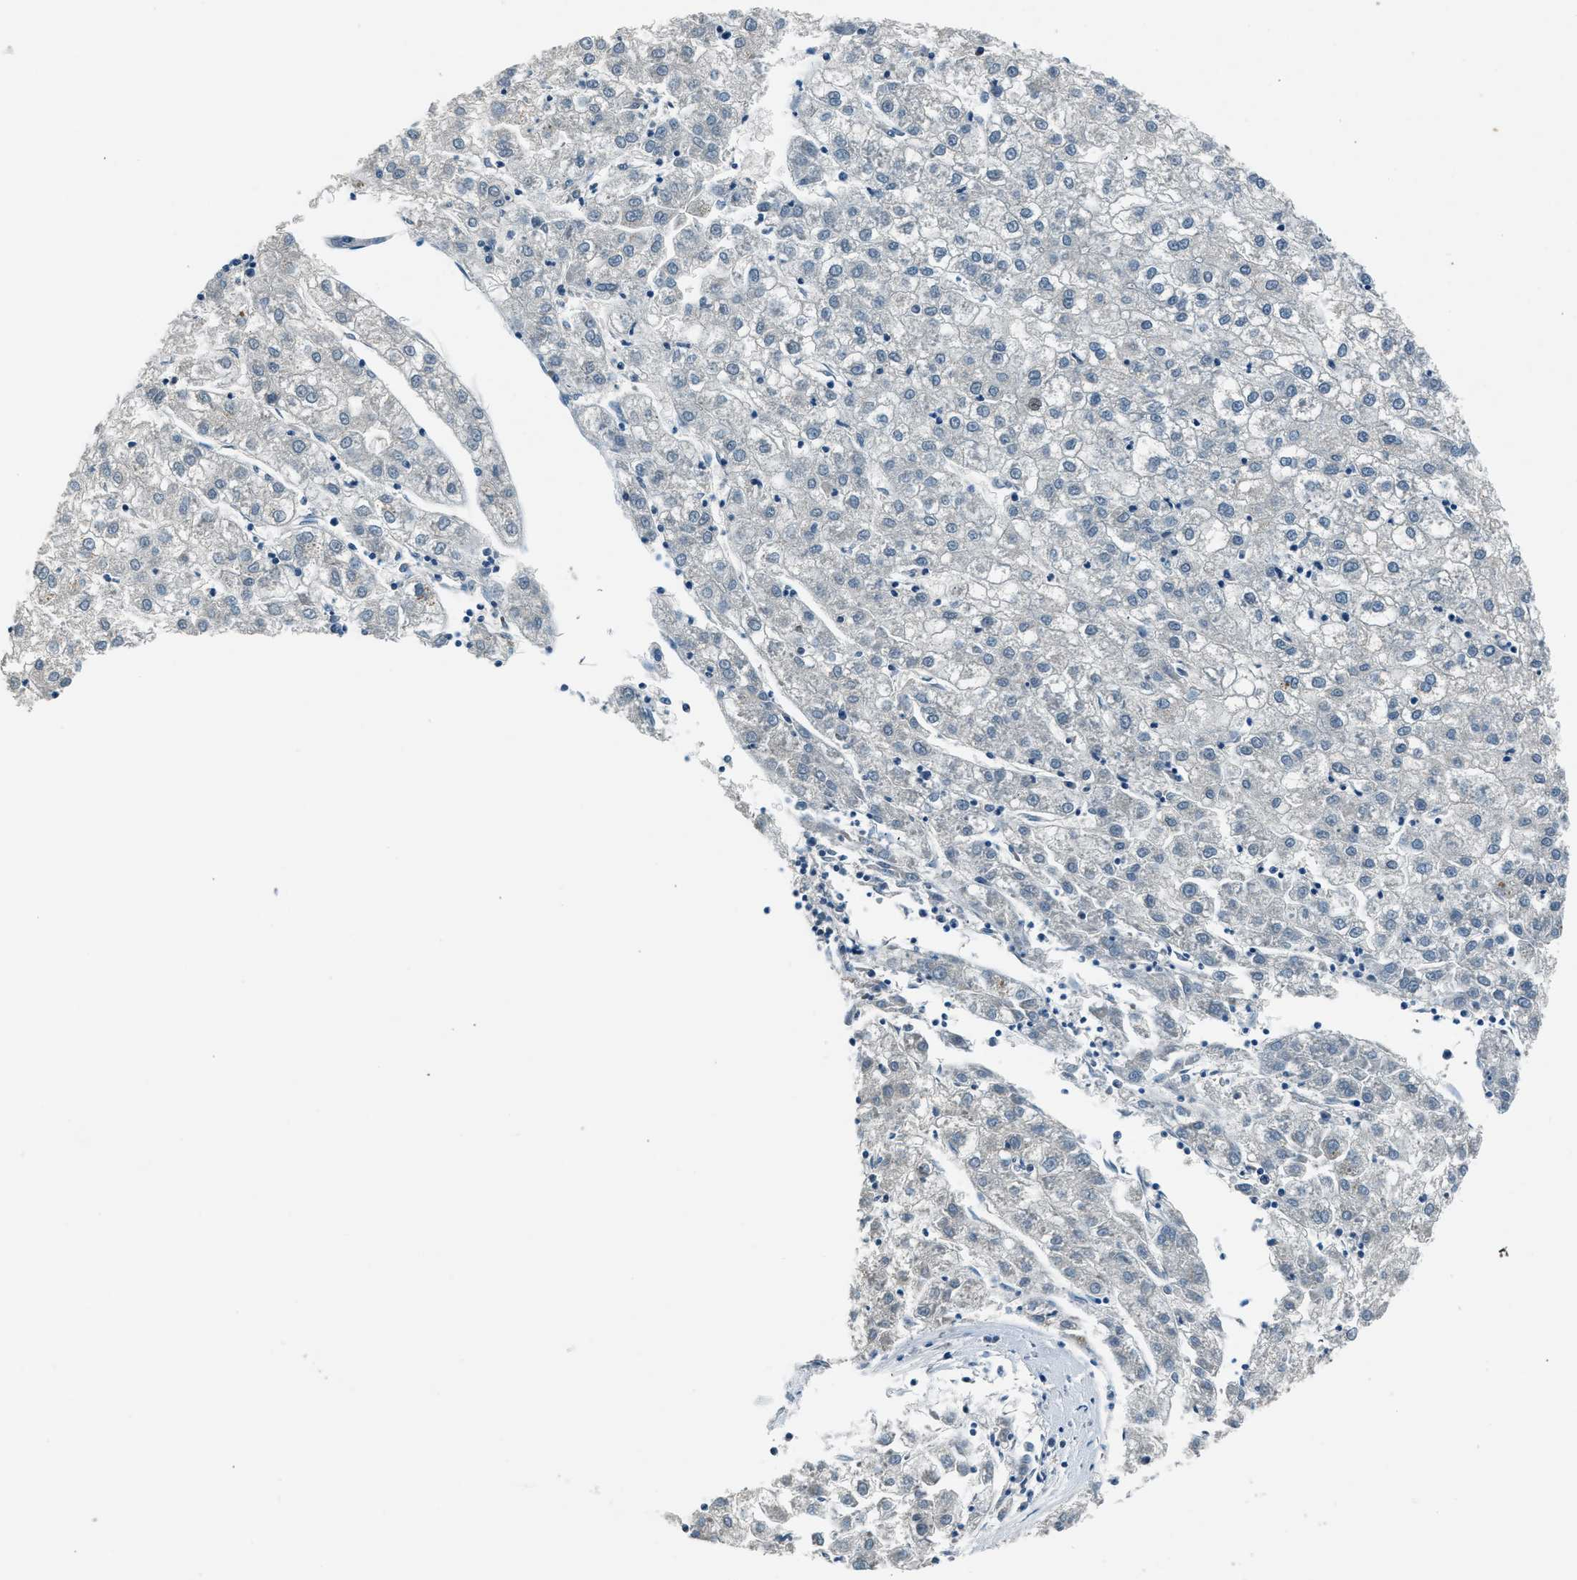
{"staining": {"intensity": "negative", "quantity": "none", "location": "none"}, "tissue": "liver cancer", "cell_type": "Tumor cells", "image_type": "cancer", "snomed": [{"axis": "morphology", "description": "Carcinoma, Hepatocellular, NOS"}, {"axis": "topography", "description": "Liver"}], "caption": "DAB immunohistochemical staining of hepatocellular carcinoma (liver) reveals no significant staining in tumor cells. (DAB (3,3'-diaminobenzidine) IHC visualized using brightfield microscopy, high magnification).", "gene": "NME8", "patient": {"sex": "male", "age": 72}}